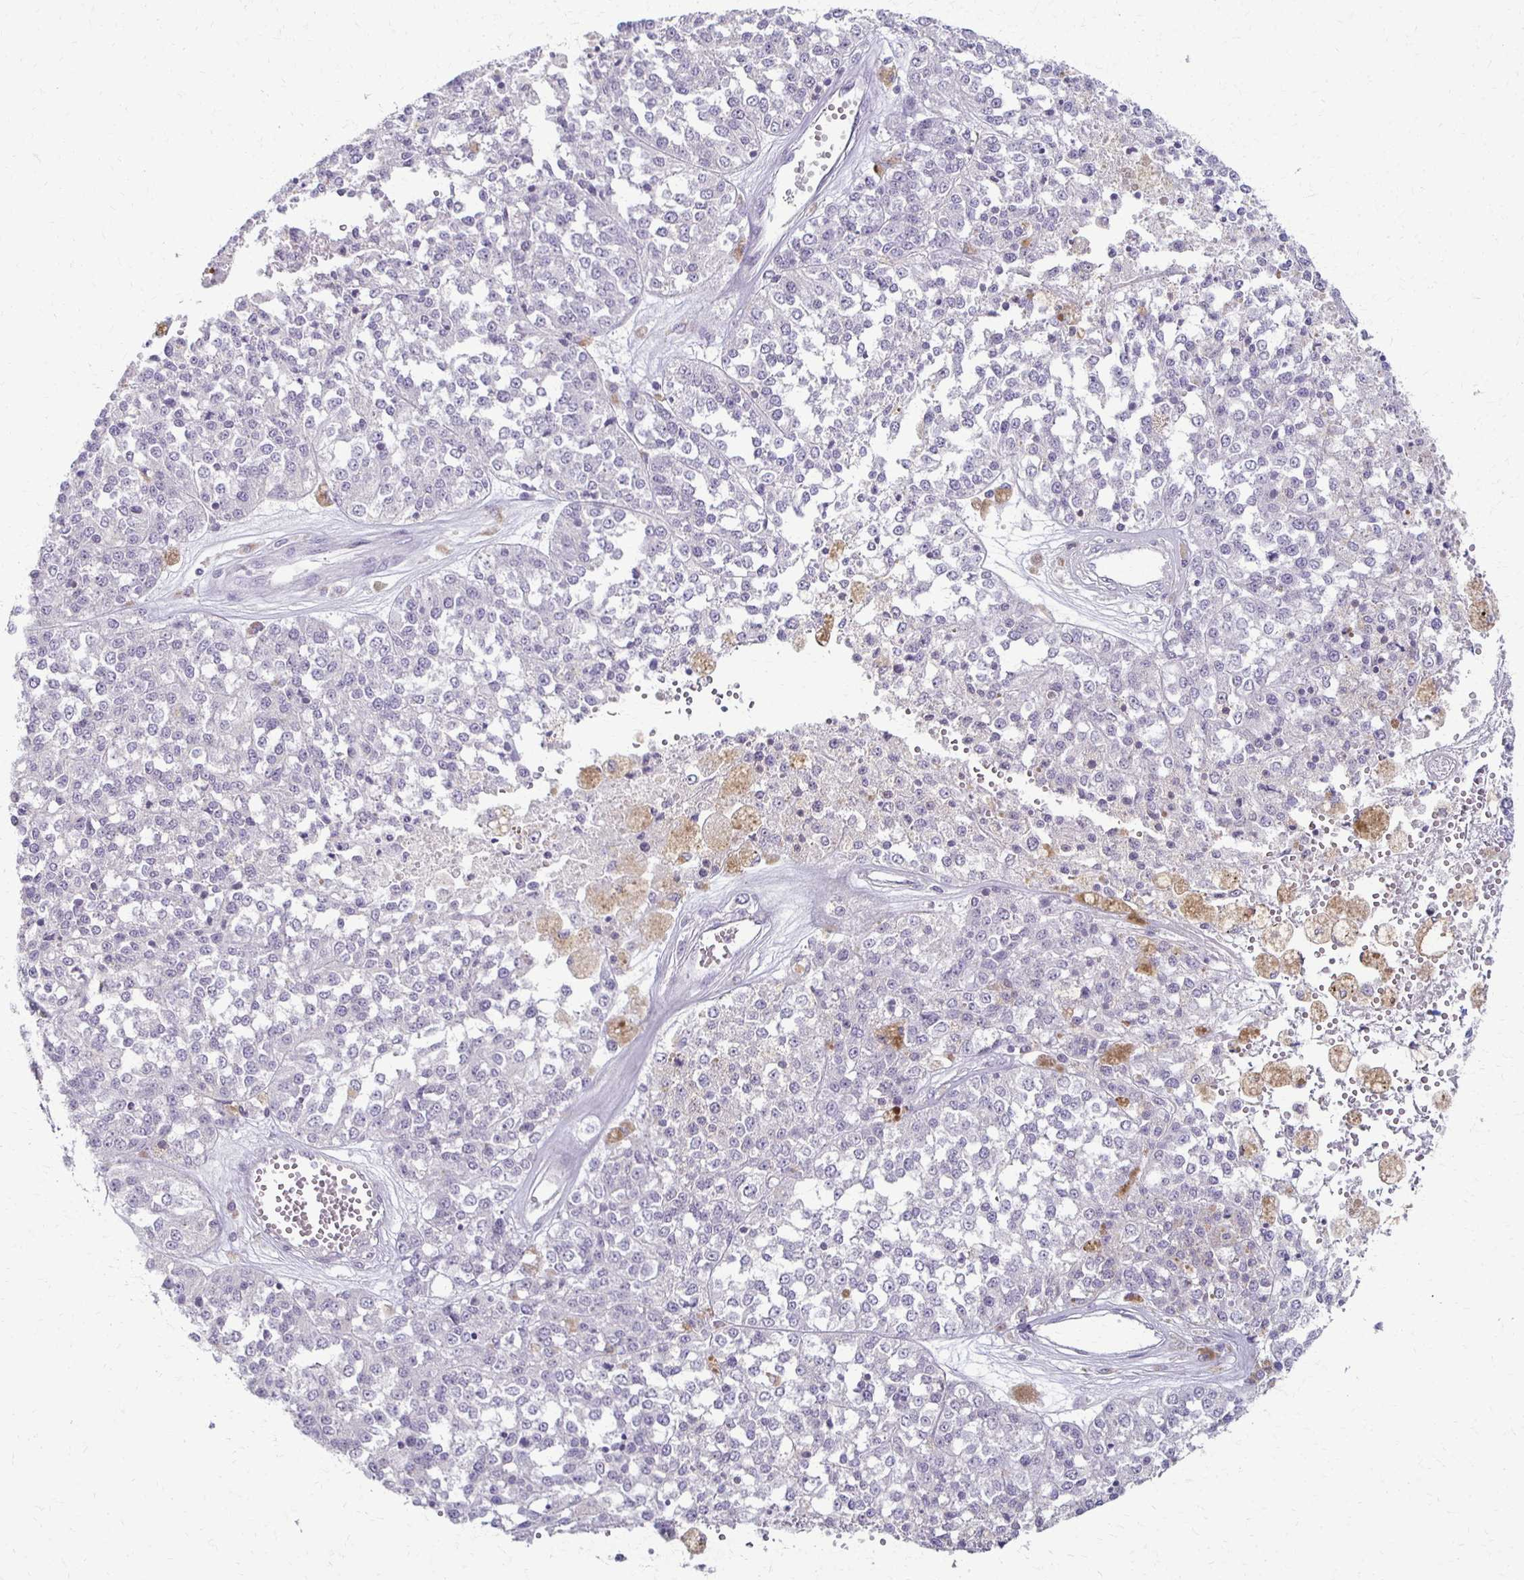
{"staining": {"intensity": "negative", "quantity": "none", "location": "none"}, "tissue": "melanoma", "cell_type": "Tumor cells", "image_type": "cancer", "snomed": [{"axis": "morphology", "description": "Malignant melanoma, Metastatic site"}, {"axis": "topography", "description": "Lymph node"}], "caption": "Immunohistochemistry (IHC) of malignant melanoma (metastatic site) displays no expression in tumor cells. The staining is performed using DAB (3,3'-diaminobenzidine) brown chromogen with nuclei counter-stained in using hematoxylin.", "gene": "FOXO4", "patient": {"sex": "female", "age": 64}}